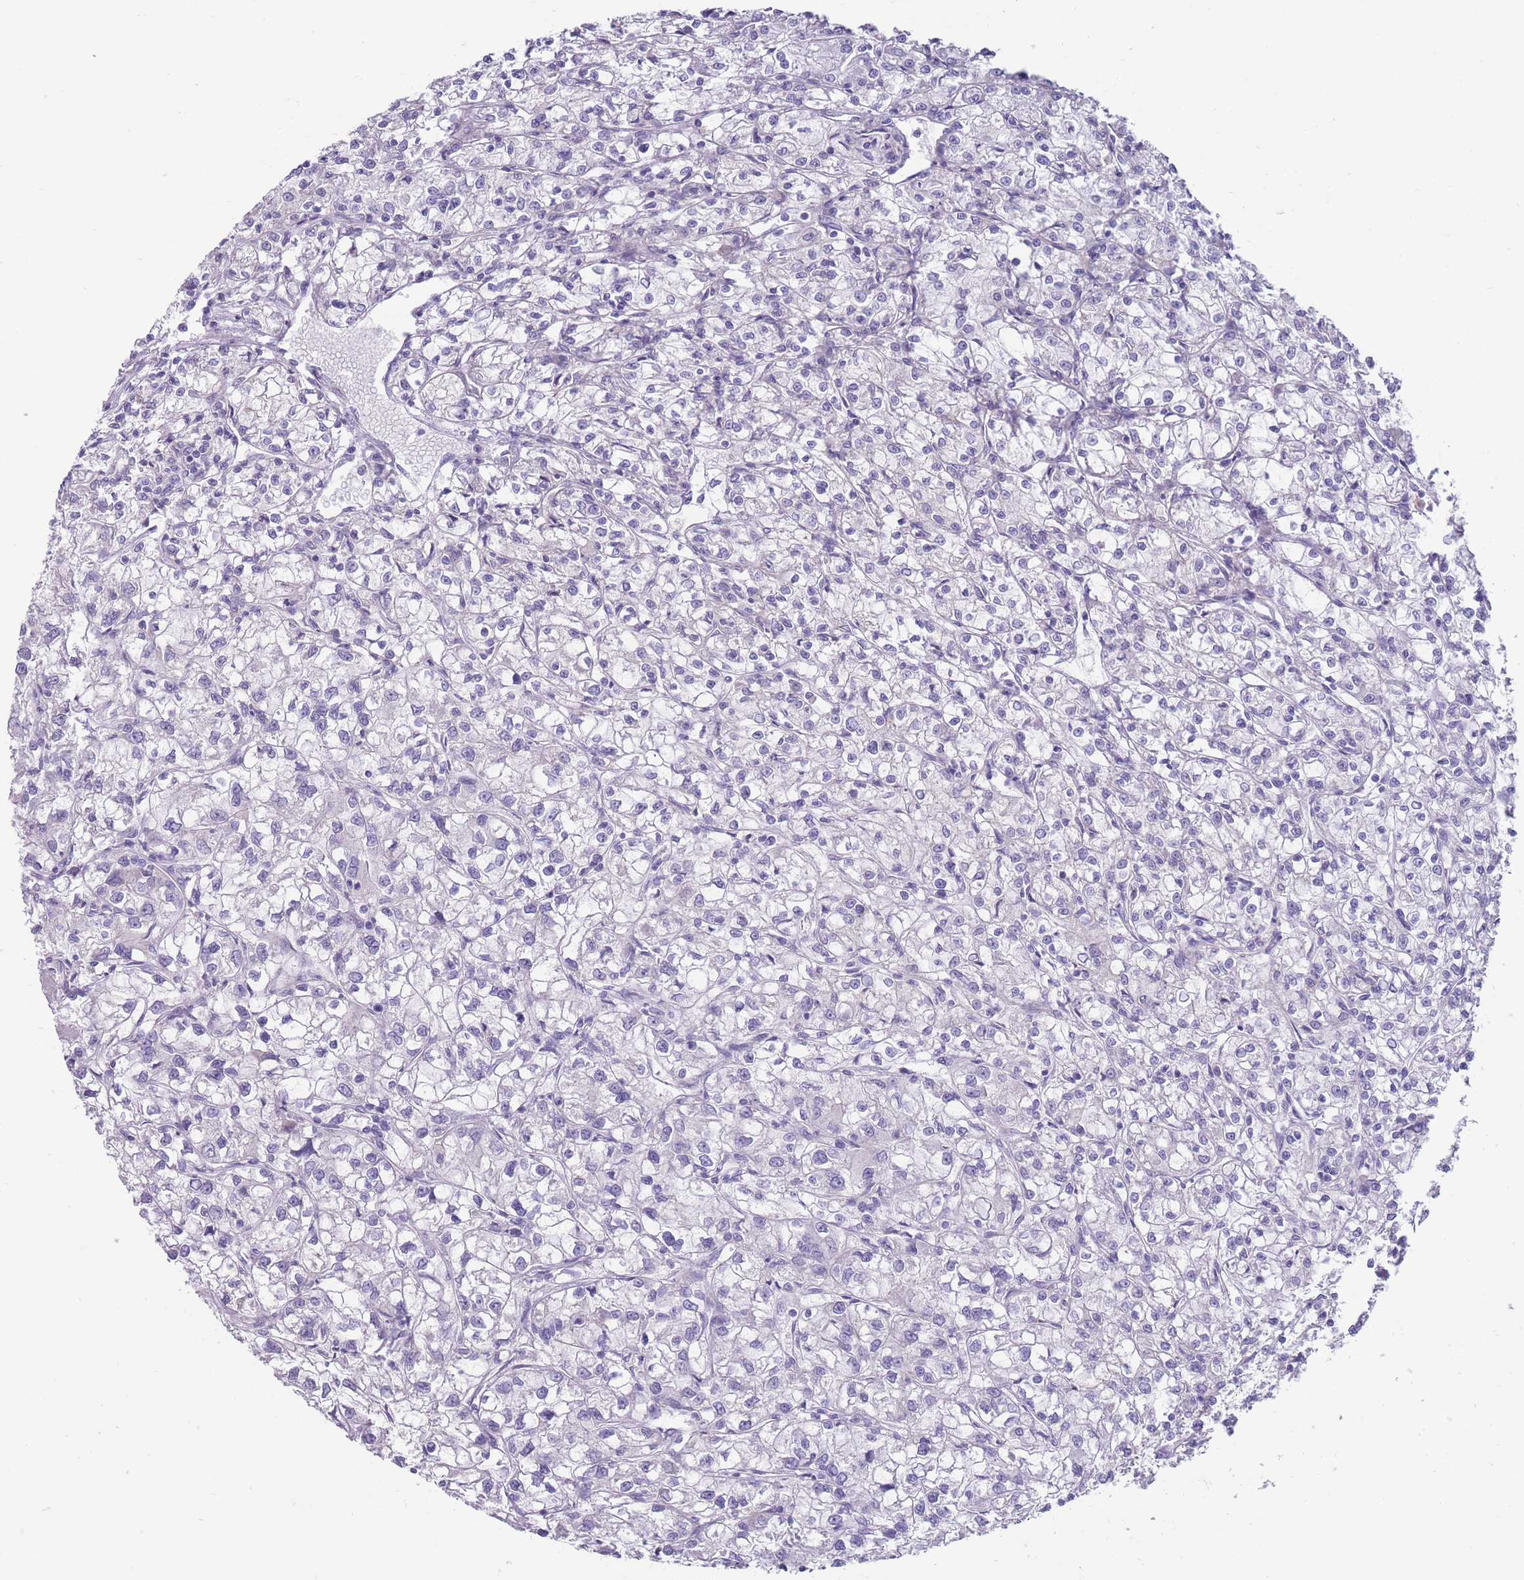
{"staining": {"intensity": "negative", "quantity": "none", "location": "none"}, "tissue": "renal cancer", "cell_type": "Tumor cells", "image_type": "cancer", "snomed": [{"axis": "morphology", "description": "Adenocarcinoma, NOS"}, {"axis": "topography", "description": "Kidney"}], "caption": "An immunohistochemistry (IHC) photomicrograph of adenocarcinoma (renal) is shown. There is no staining in tumor cells of adenocarcinoma (renal). (Brightfield microscopy of DAB immunohistochemistry at high magnification).", "gene": "ERICH4", "patient": {"sex": "female", "age": 59}}